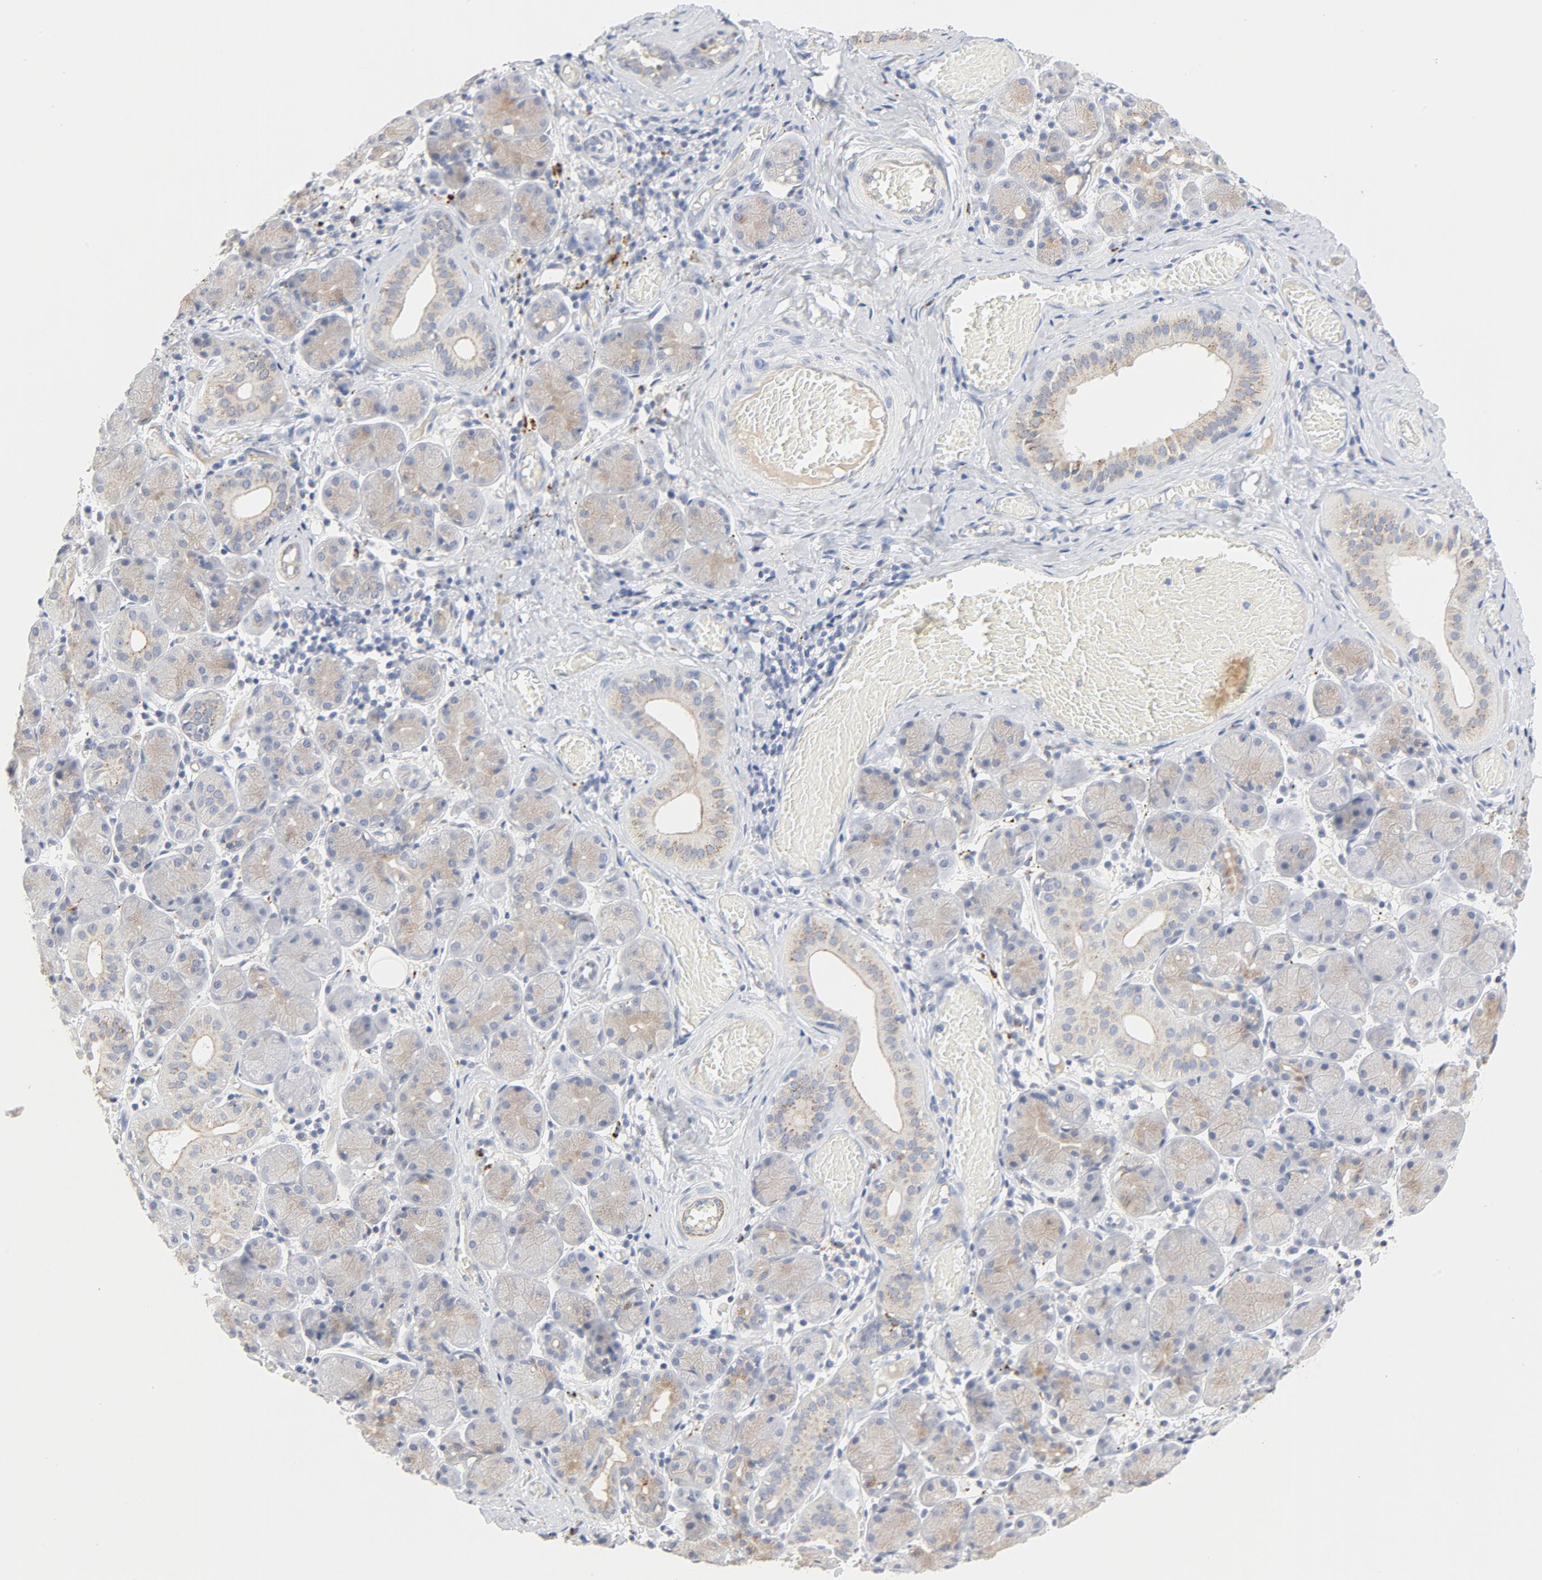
{"staining": {"intensity": "moderate", "quantity": "25%-75%", "location": "cytoplasmic/membranous"}, "tissue": "salivary gland", "cell_type": "Glandular cells", "image_type": "normal", "snomed": [{"axis": "morphology", "description": "Normal tissue, NOS"}, {"axis": "topography", "description": "Salivary gland"}], "caption": "The photomicrograph reveals staining of unremarkable salivary gland, revealing moderate cytoplasmic/membranous protein staining (brown color) within glandular cells.", "gene": "MAGEB17", "patient": {"sex": "female", "age": 24}}